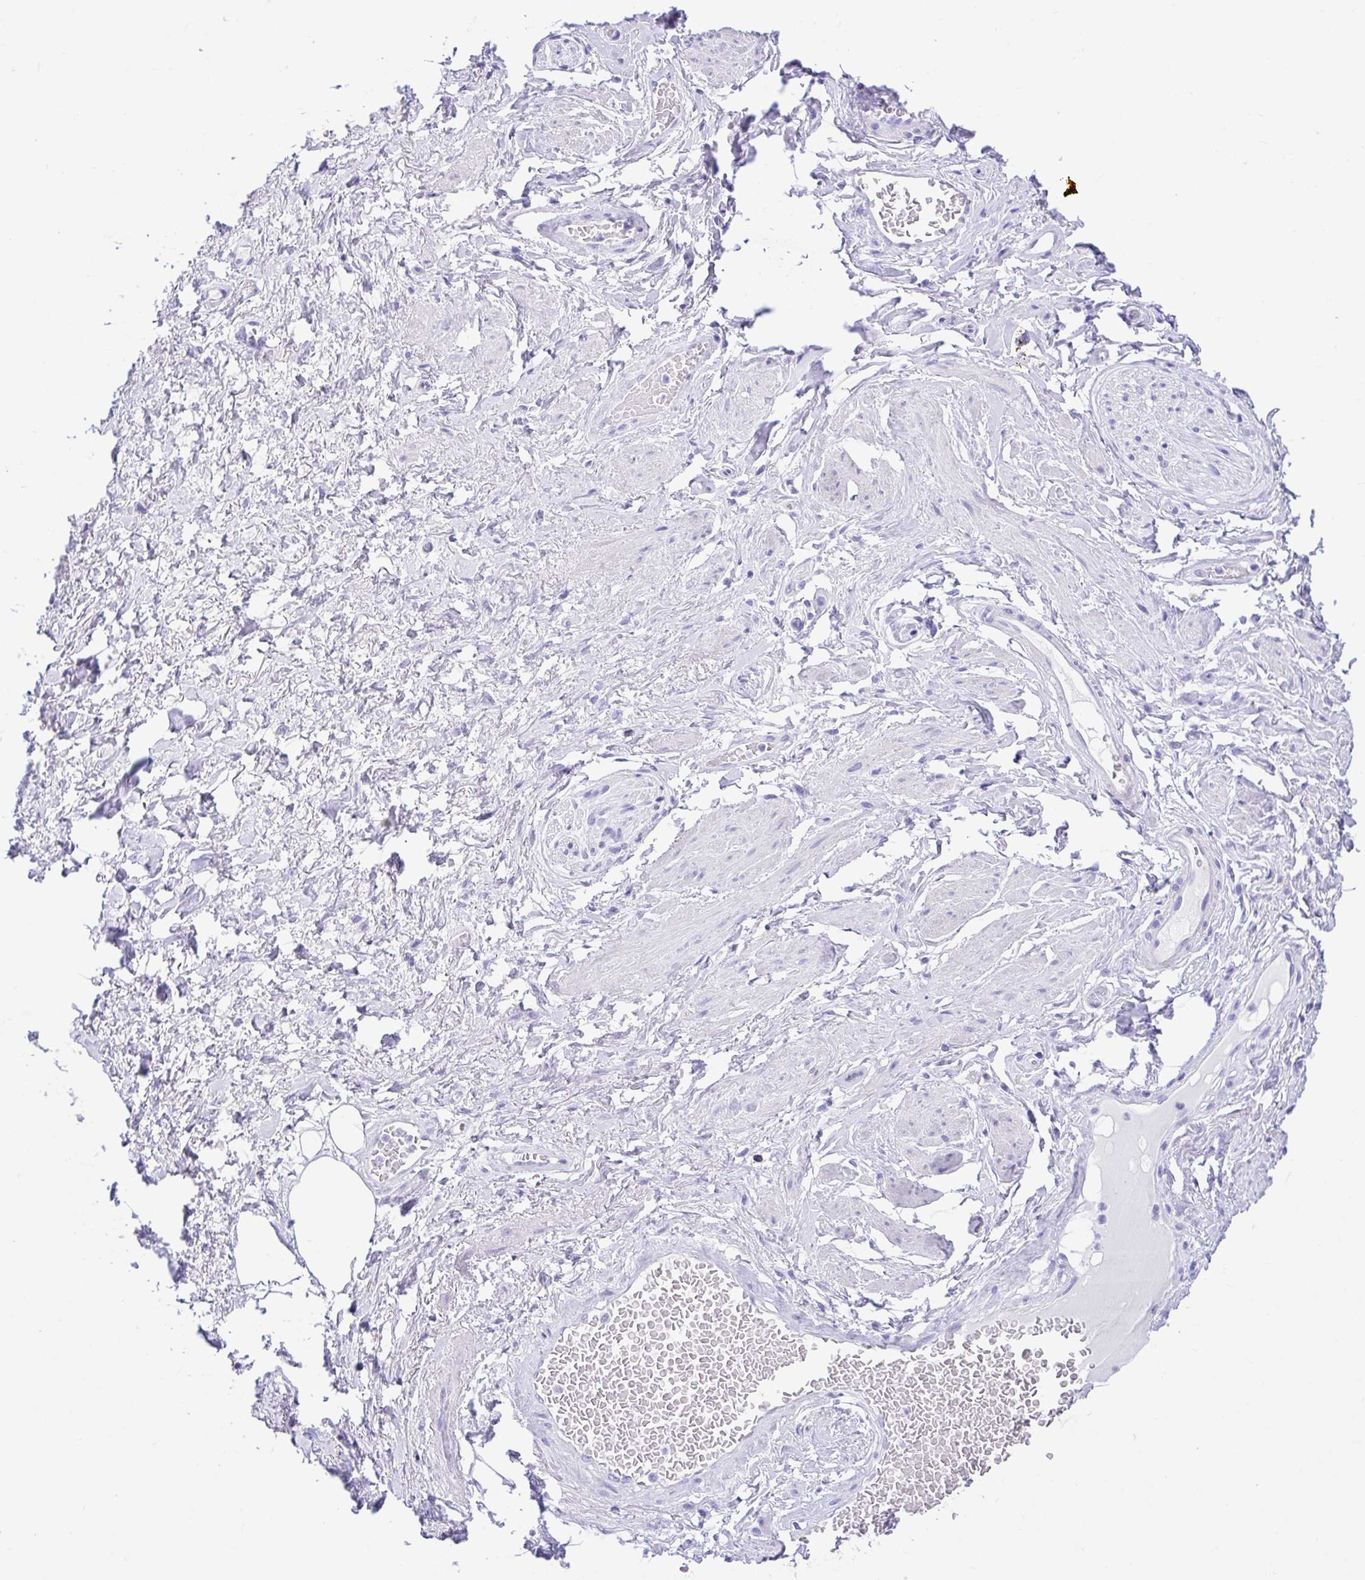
{"staining": {"intensity": "negative", "quantity": "none", "location": "none"}, "tissue": "adipose tissue", "cell_type": "Adipocytes", "image_type": "normal", "snomed": [{"axis": "morphology", "description": "Normal tissue, NOS"}, {"axis": "topography", "description": "Vagina"}, {"axis": "topography", "description": "Peripheral nerve tissue"}], "caption": "Protein analysis of normal adipose tissue shows no significant expression in adipocytes. (Immunohistochemistry, brightfield microscopy, high magnification).", "gene": "ENSG00000274792", "patient": {"sex": "female", "age": 71}}